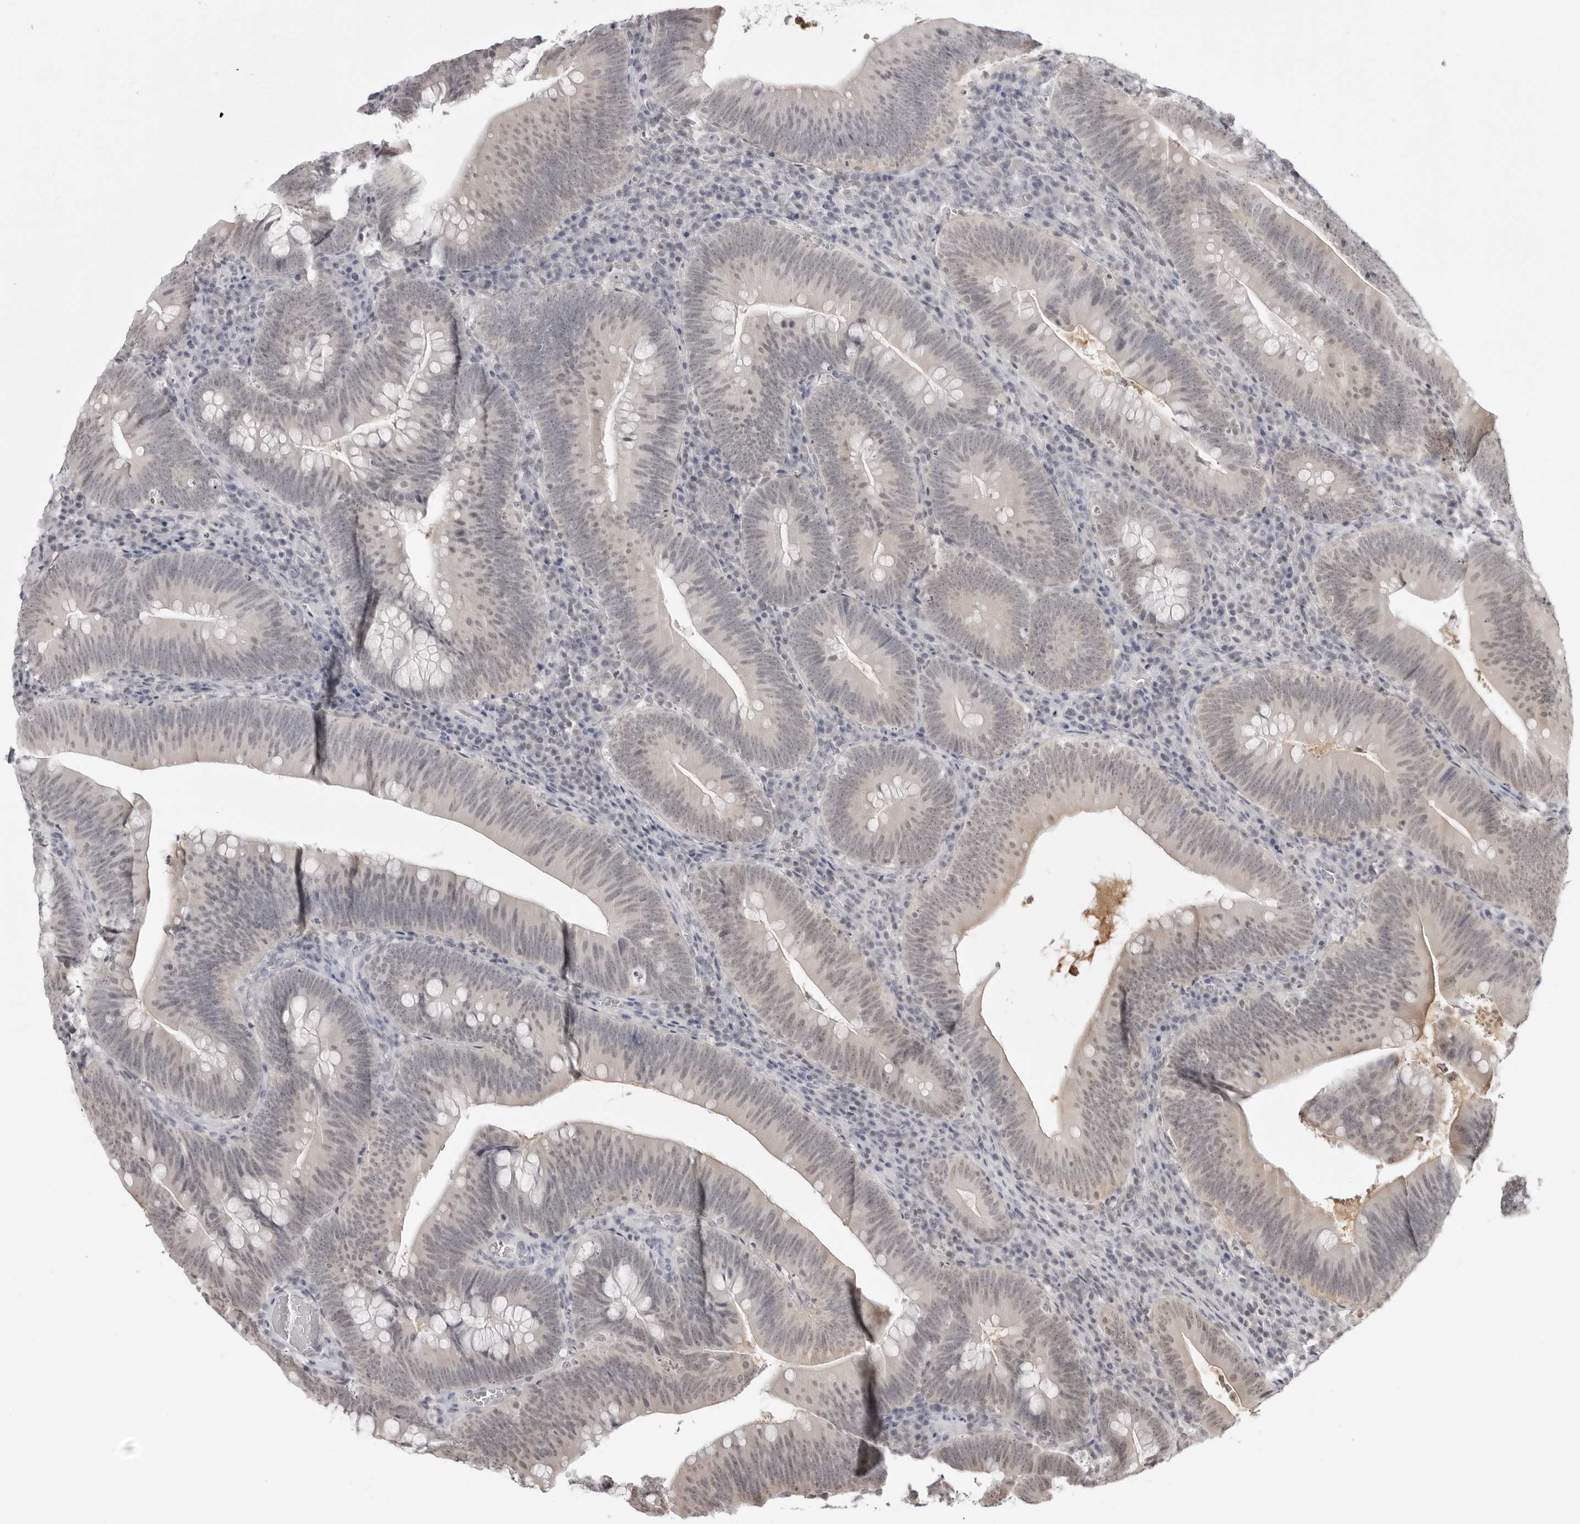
{"staining": {"intensity": "weak", "quantity": "25%-75%", "location": "nuclear"}, "tissue": "colorectal cancer", "cell_type": "Tumor cells", "image_type": "cancer", "snomed": [{"axis": "morphology", "description": "Normal tissue, NOS"}, {"axis": "topography", "description": "Colon"}], "caption": "This histopathology image shows colorectal cancer stained with IHC to label a protein in brown. The nuclear of tumor cells show weak positivity for the protein. Nuclei are counter-stained blue.", "gene": "YWHAG", "patient": {"sex": "female", "age": 82}}